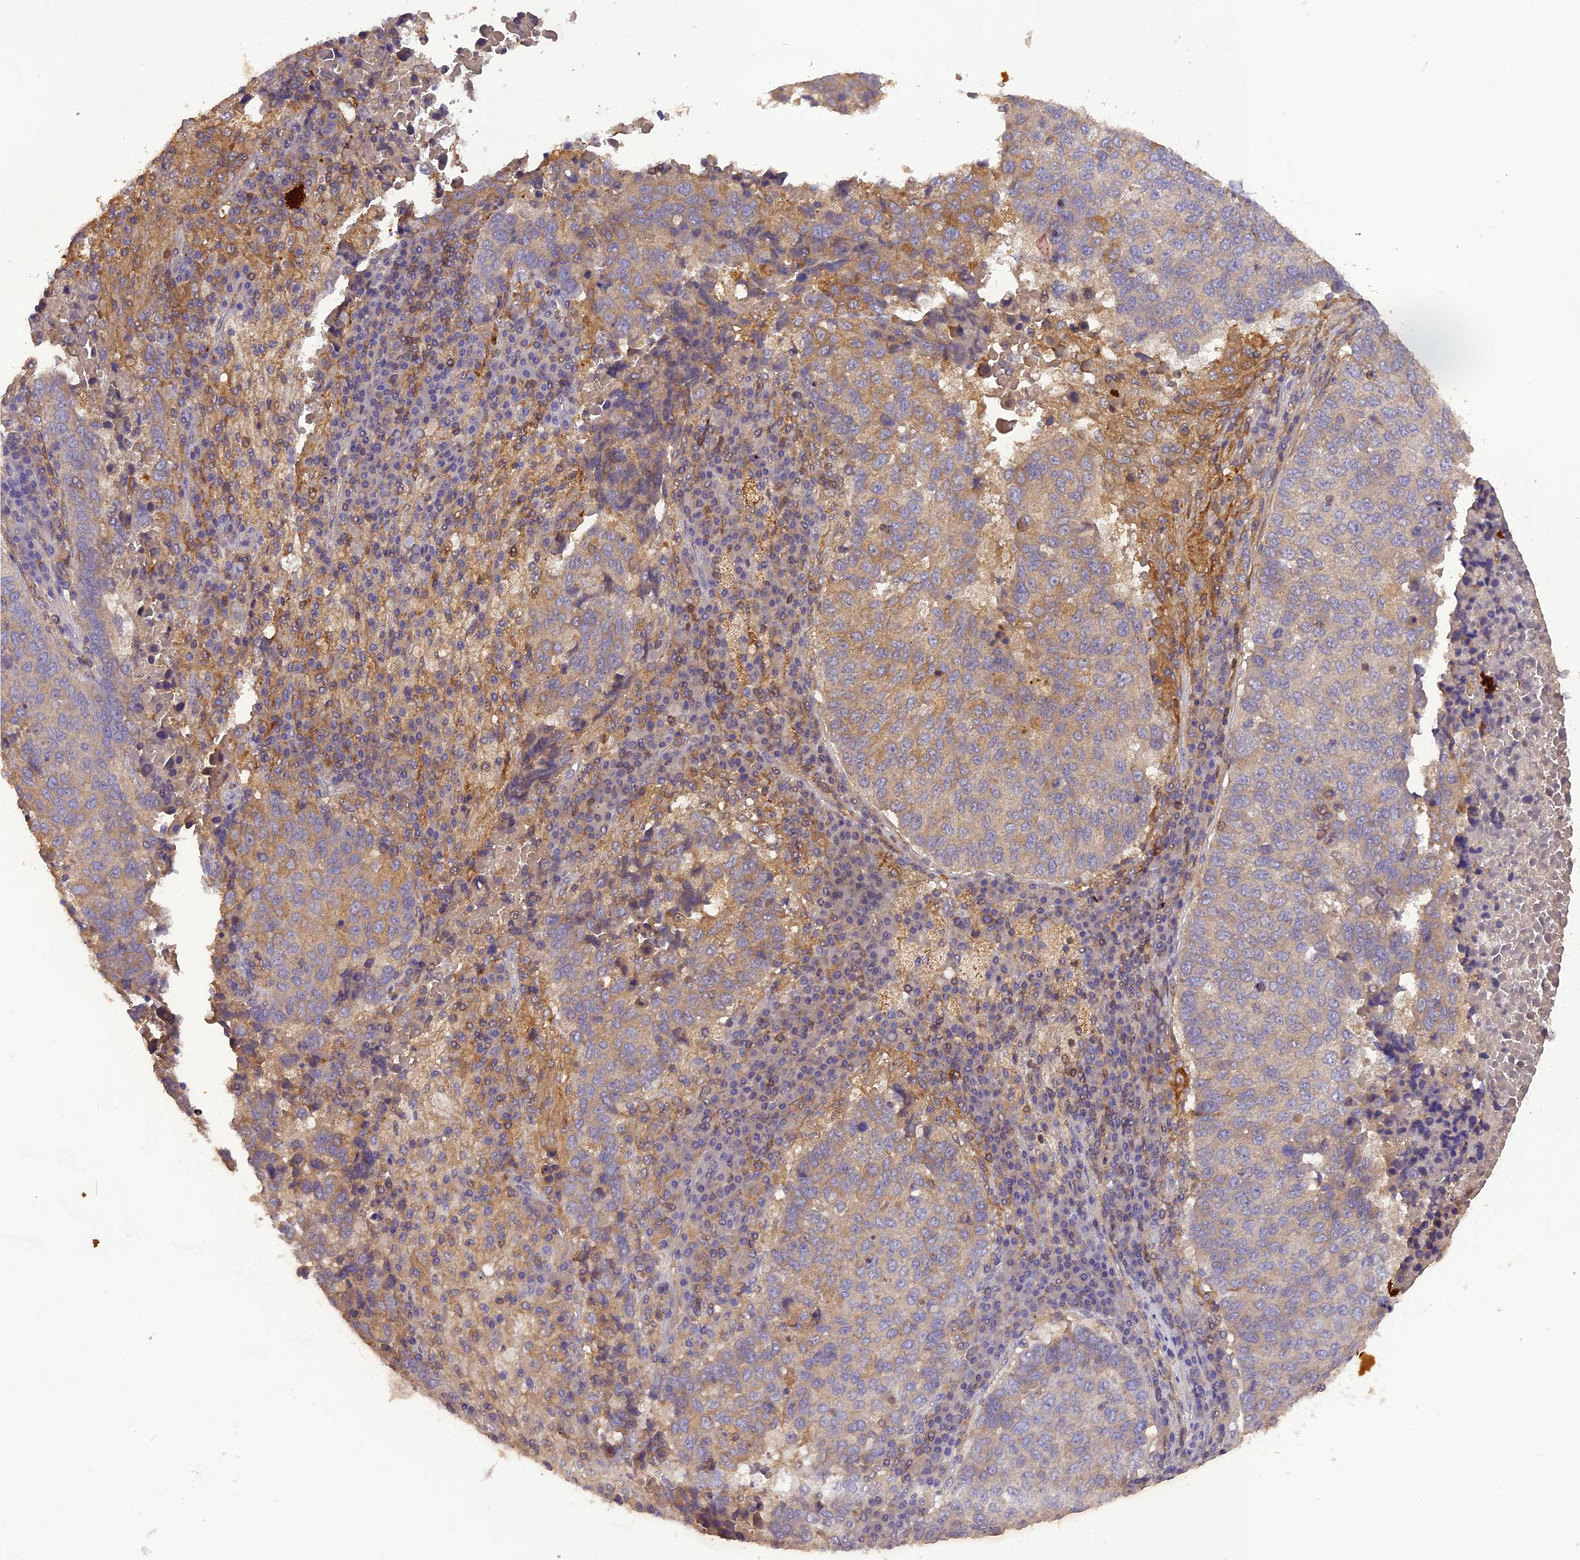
{"staining": {"intensity": "moderate", "quantity": "<25%", "location": "cytoplasmic/membranous"}, "tissue": "lung cancer", "cell_type": "Tumor cells", "image_type": "cancer", "snomed": [{"axis": "morphology", "description": "Squamous cell carcinoma, NOS"}, {"axis": "topography", "description": "Lung"}], "caption": "Human lung cancer (squamous cell carcinoma) stained with a brown dye displays moderate cytoplasmic/membranous positive expression in about <25% of tumor cells.", "gene": "STOML1", "patient": {"sex": "male", "age": 73}}